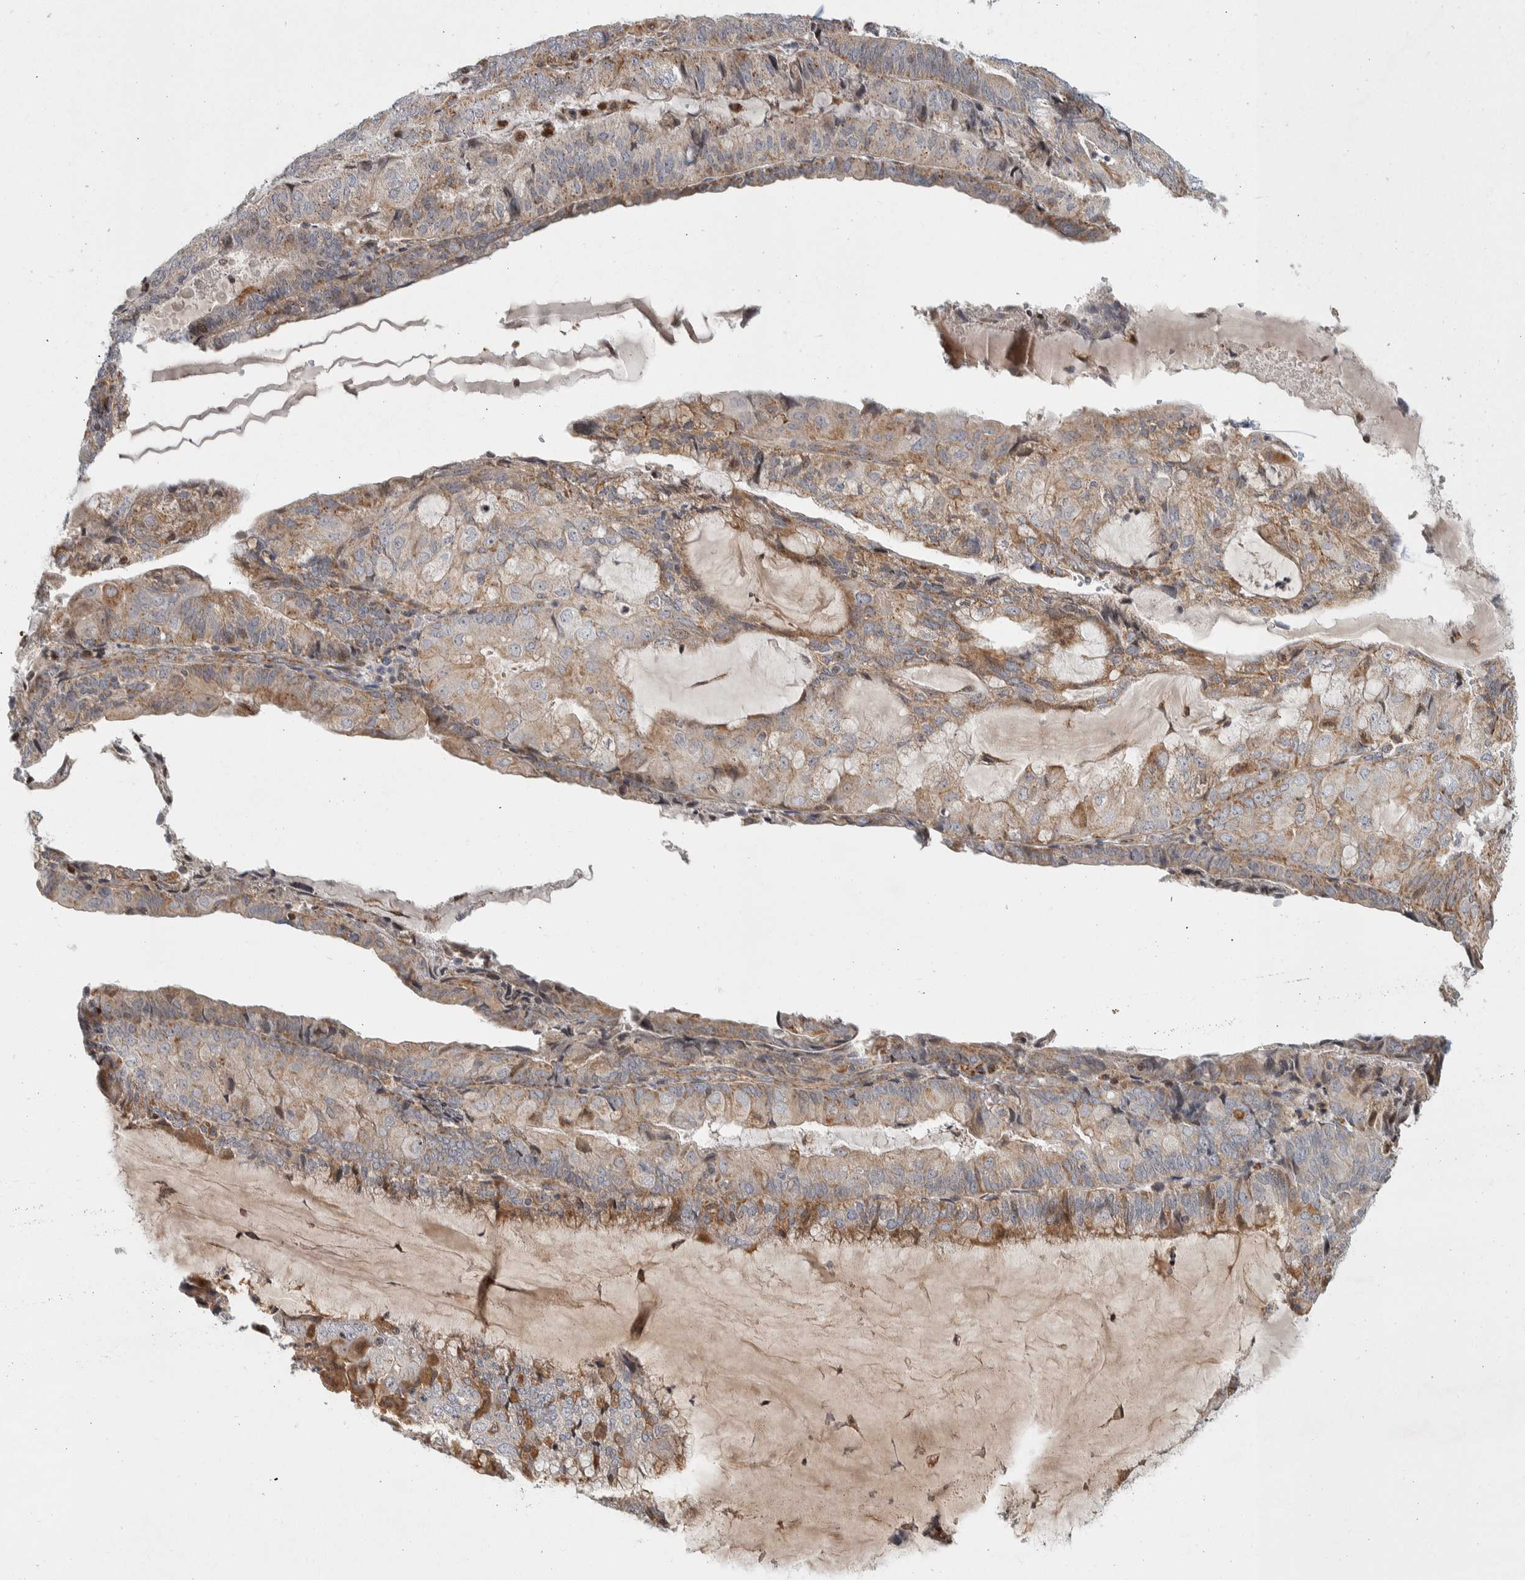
{"staining": {"intensity": "moderate", "quantity": ">75%", "location": "cytoplasmic/membranous"}, "tissue": "endometrial cancer", "cell_type": "Tumor cells", "image_type": "cancer", "snomed": [{"axis": "morphology", "description": "Adenocarcinoma, NOS"}, {"axis": "topography", "description": "Endometrium"}], "caption": "Immunohistochemistry (IHC) (DAB) staining of endometrial cancer exhibits moderate cytoplasmic/membranous protein expression in approximately >75% of tumor cells. (DAB IHC with brightfield microscopy, high magnification).", "gene": "AFP", "patient": {"sex": "female", "age": 81}}